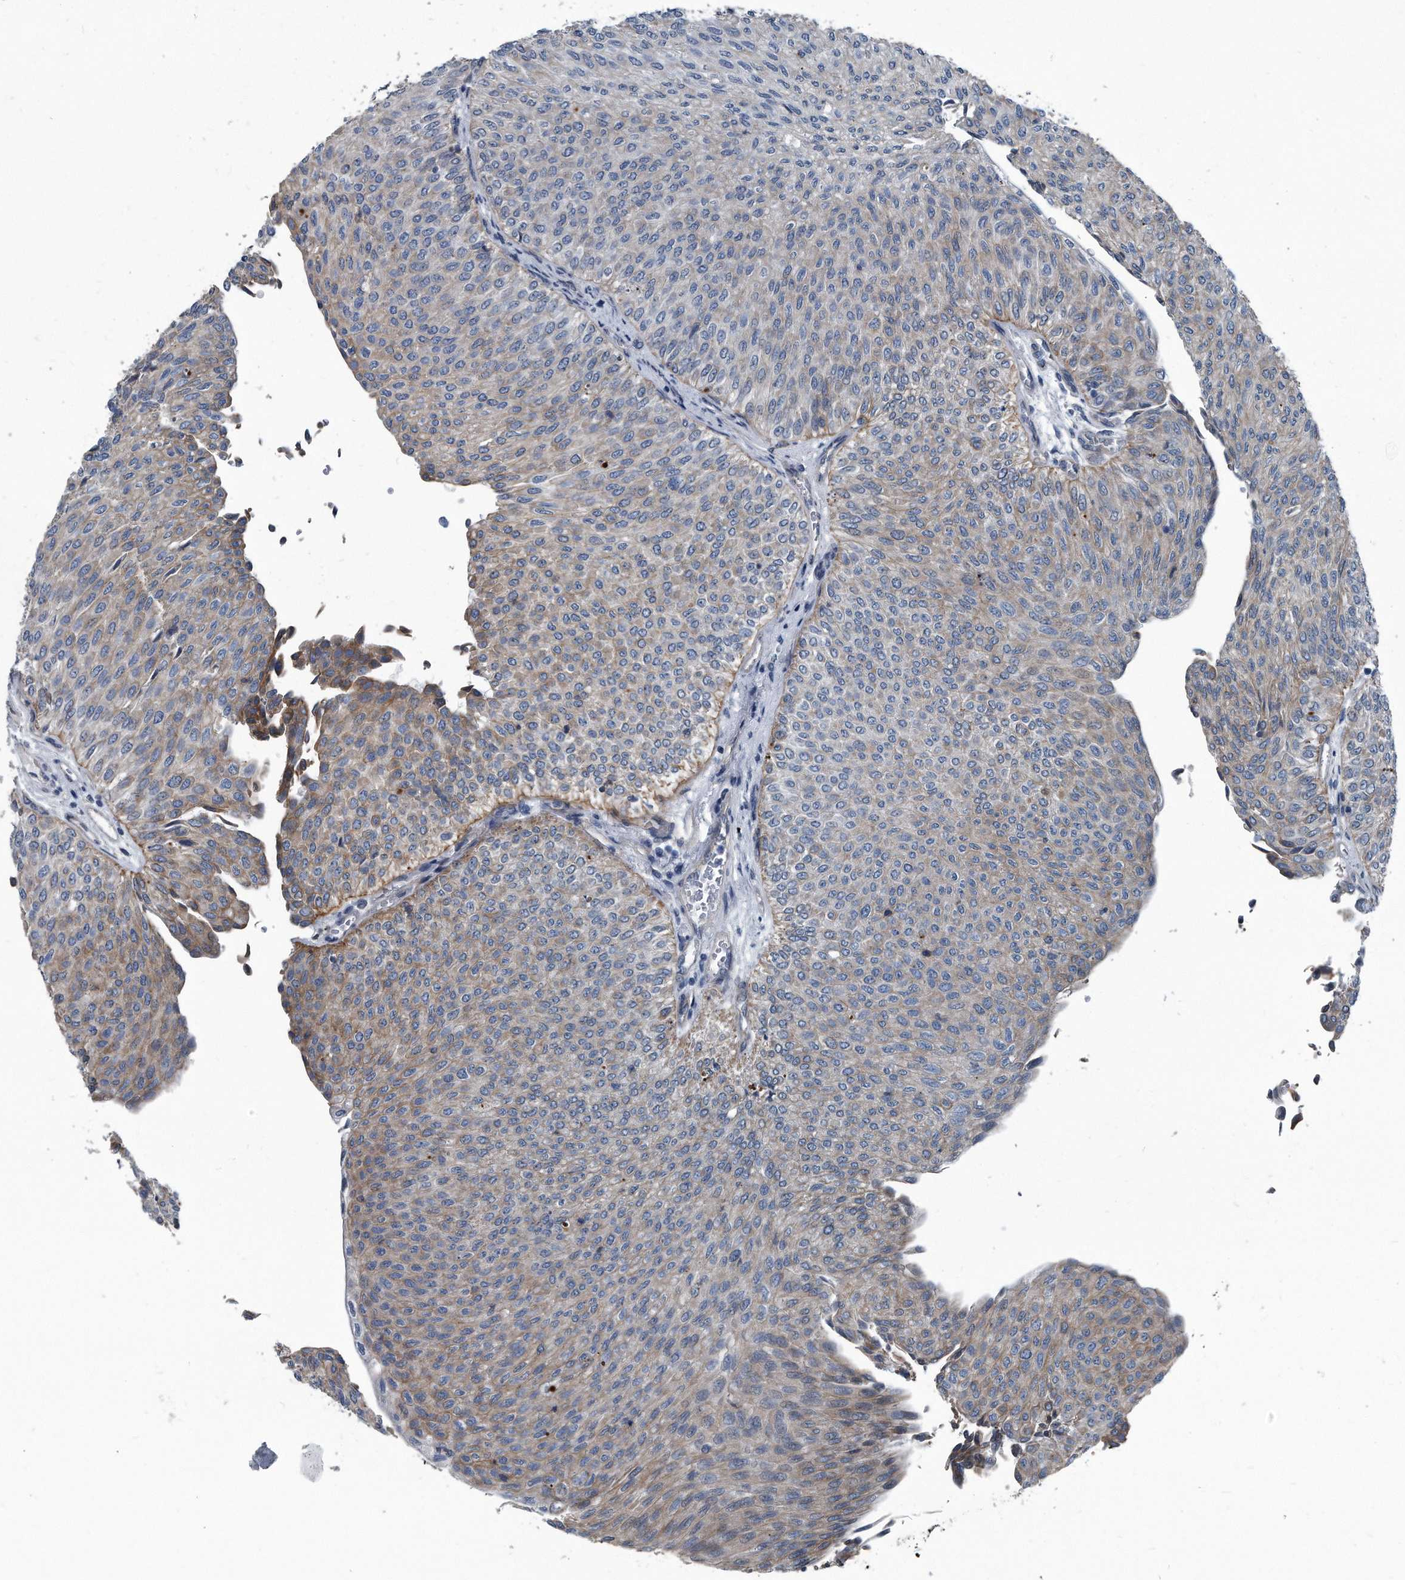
{"staining": {"intensity": "weak", "quantity": "25%-75%", "location": "cytoplasmic/membranous"}, "tissue": "urothelial cancer", "cell_type": "Tumor cells", "image_type": "cancer", "snomed": [{"axis": "morphology", "description": "Urothelial carcinoma, Low grade"}, {"axis": "topography", "description": "Urinary bladder"}], "caption": "Weak cytoplasmic/membranous staining for a protein is seen in approximately 25%-75% of tumor cells of low-grade urothelial carcinoma using immunohistochemistry (IHC).", "gene": "PLEC", "patient": {"sex": "male", "age": 78}}